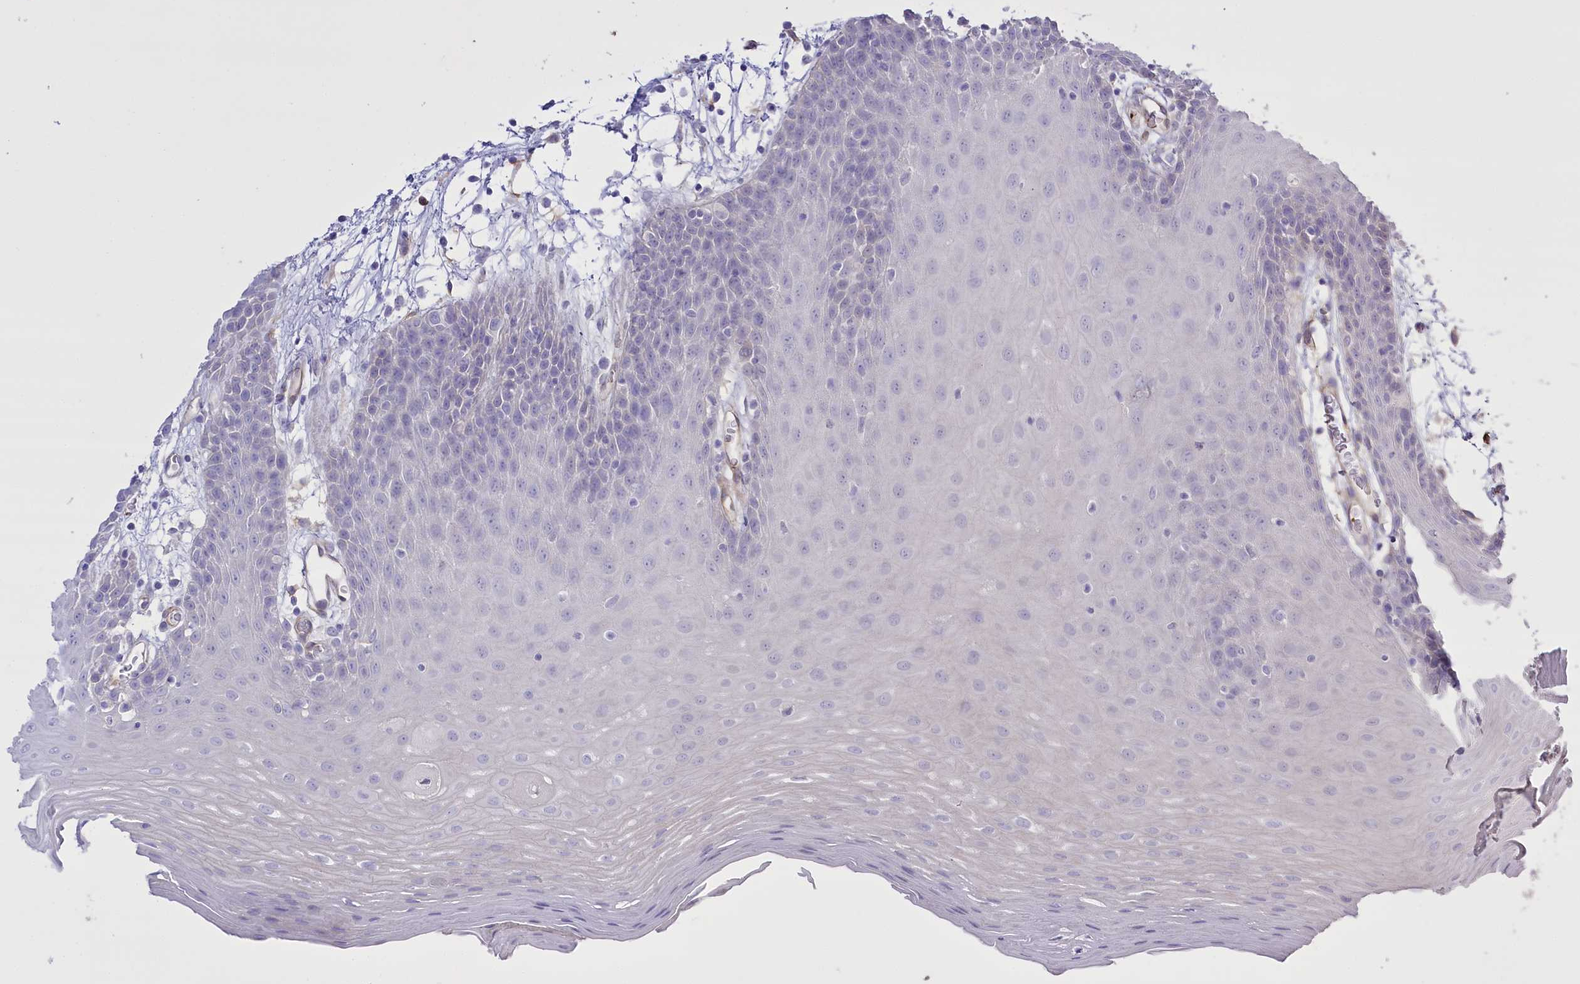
{"staining": {"intensity": "negative", "quantity": "none", "location": "none"}, "tissue": "oral mucosa", "cell_type": "Squamous epithelial cells", "image_type": "normal", "snomed": [{"axis": "morphology", "description": "Normal tissue, NOS"}, {"axis": "topography", "description": "Skeletal muscle"}, {"axis": "topography", "description": "Oral tissue"}, {"axis": "topography", "description": "Salivary gland"}, {"axis": "topography", "description": "Peripheral nerve tissue"}], "caption": "Squamous epithelial cells show no significant protein positivity in benign oral mucosa.", "gene": "SLC39A10", "patient": {"sex": "male", "age": 54}}